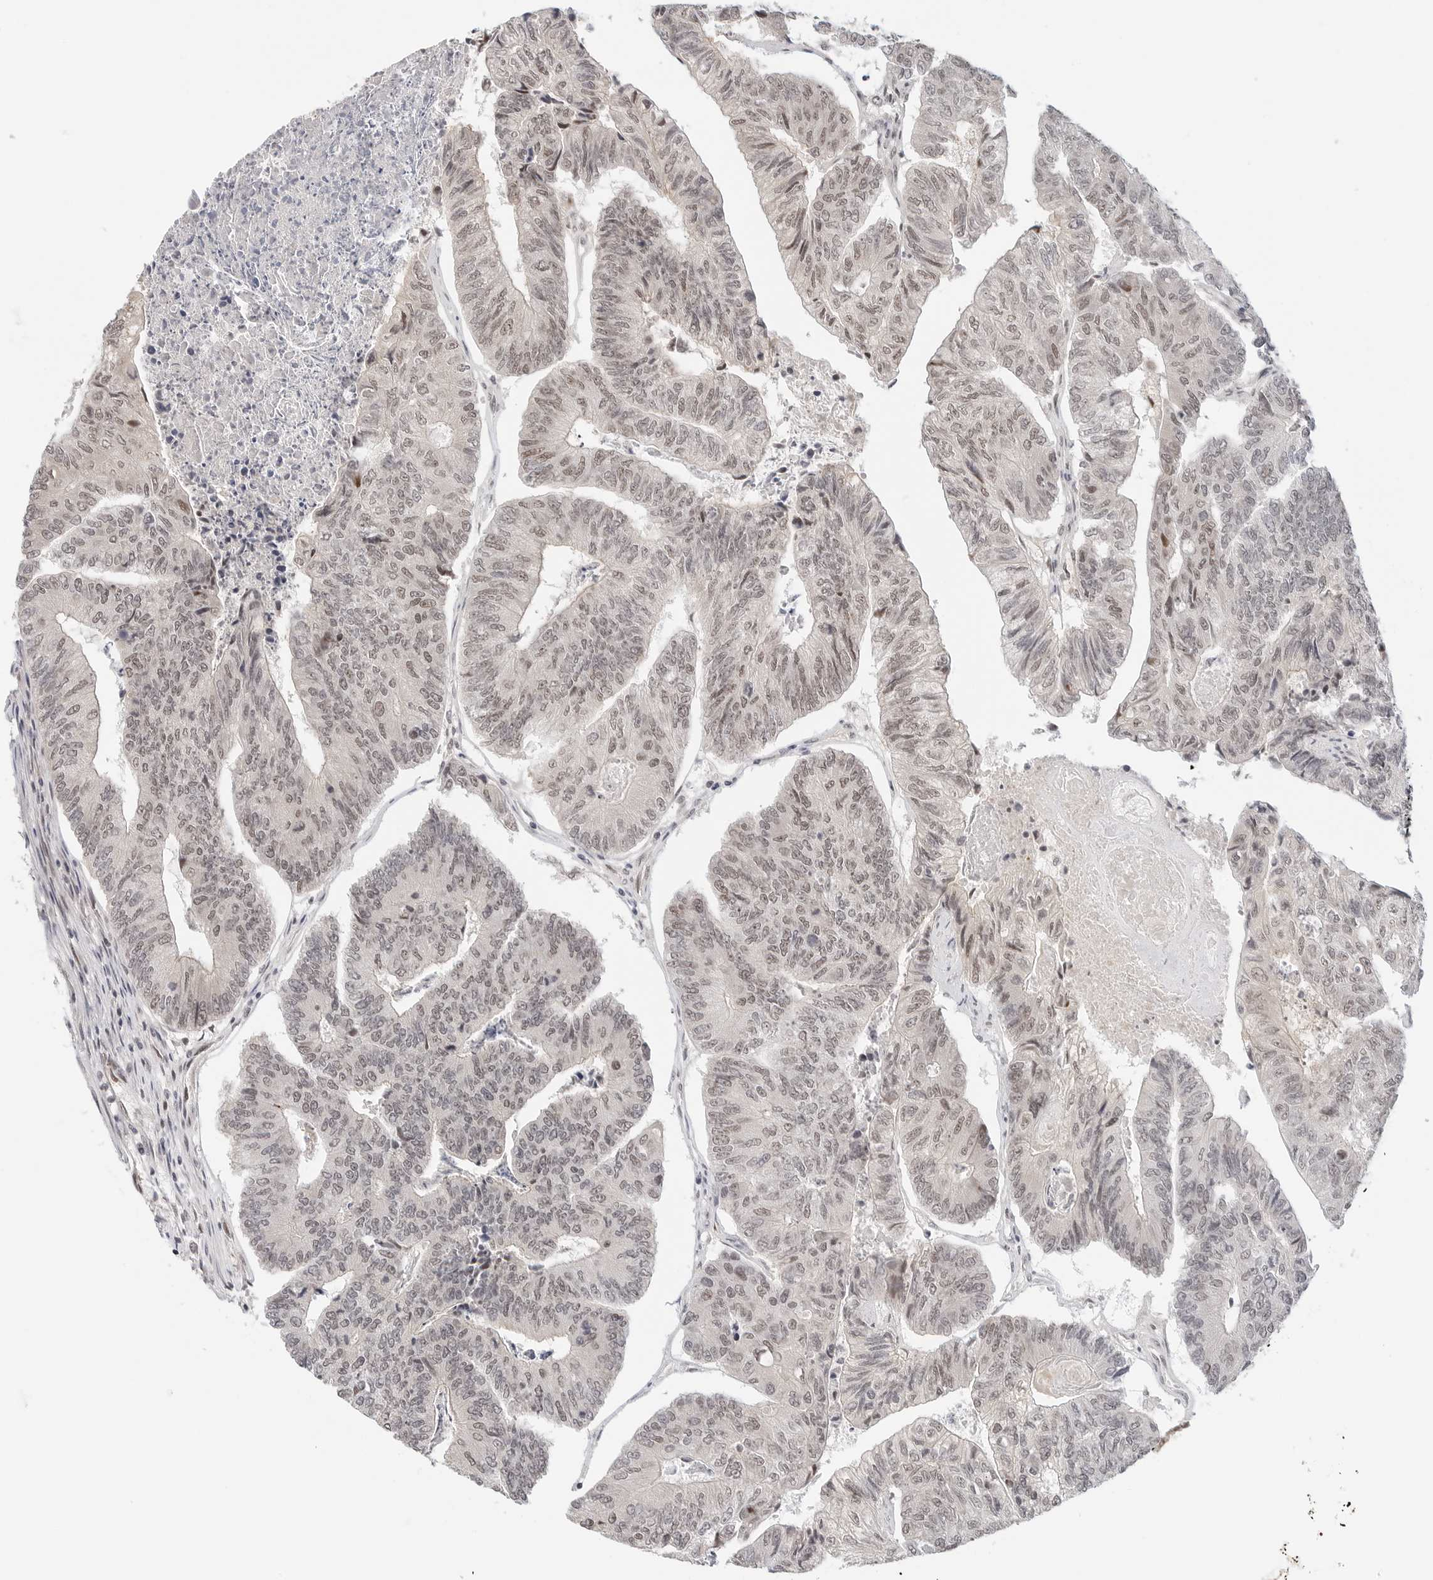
{"staining": {"intensity": "weak", "quantity": ">75%", "location": "nuclear"}, "tissue": "colorectal cancer", "cell_type": "Tumor cells", "image_type": "cancer", "snomed": [{"axis": "morphology", "description": "Adenocarcinoma, NOS"}, {"axis": "topography", "description": "Colon"}], "caption": "Colorectal adenocarcinoma stained for a protein reveals weak nuclear positivity in tumor cells.", "gene": "TSEN2", "patient": {"sex": "female", "age": 67}}